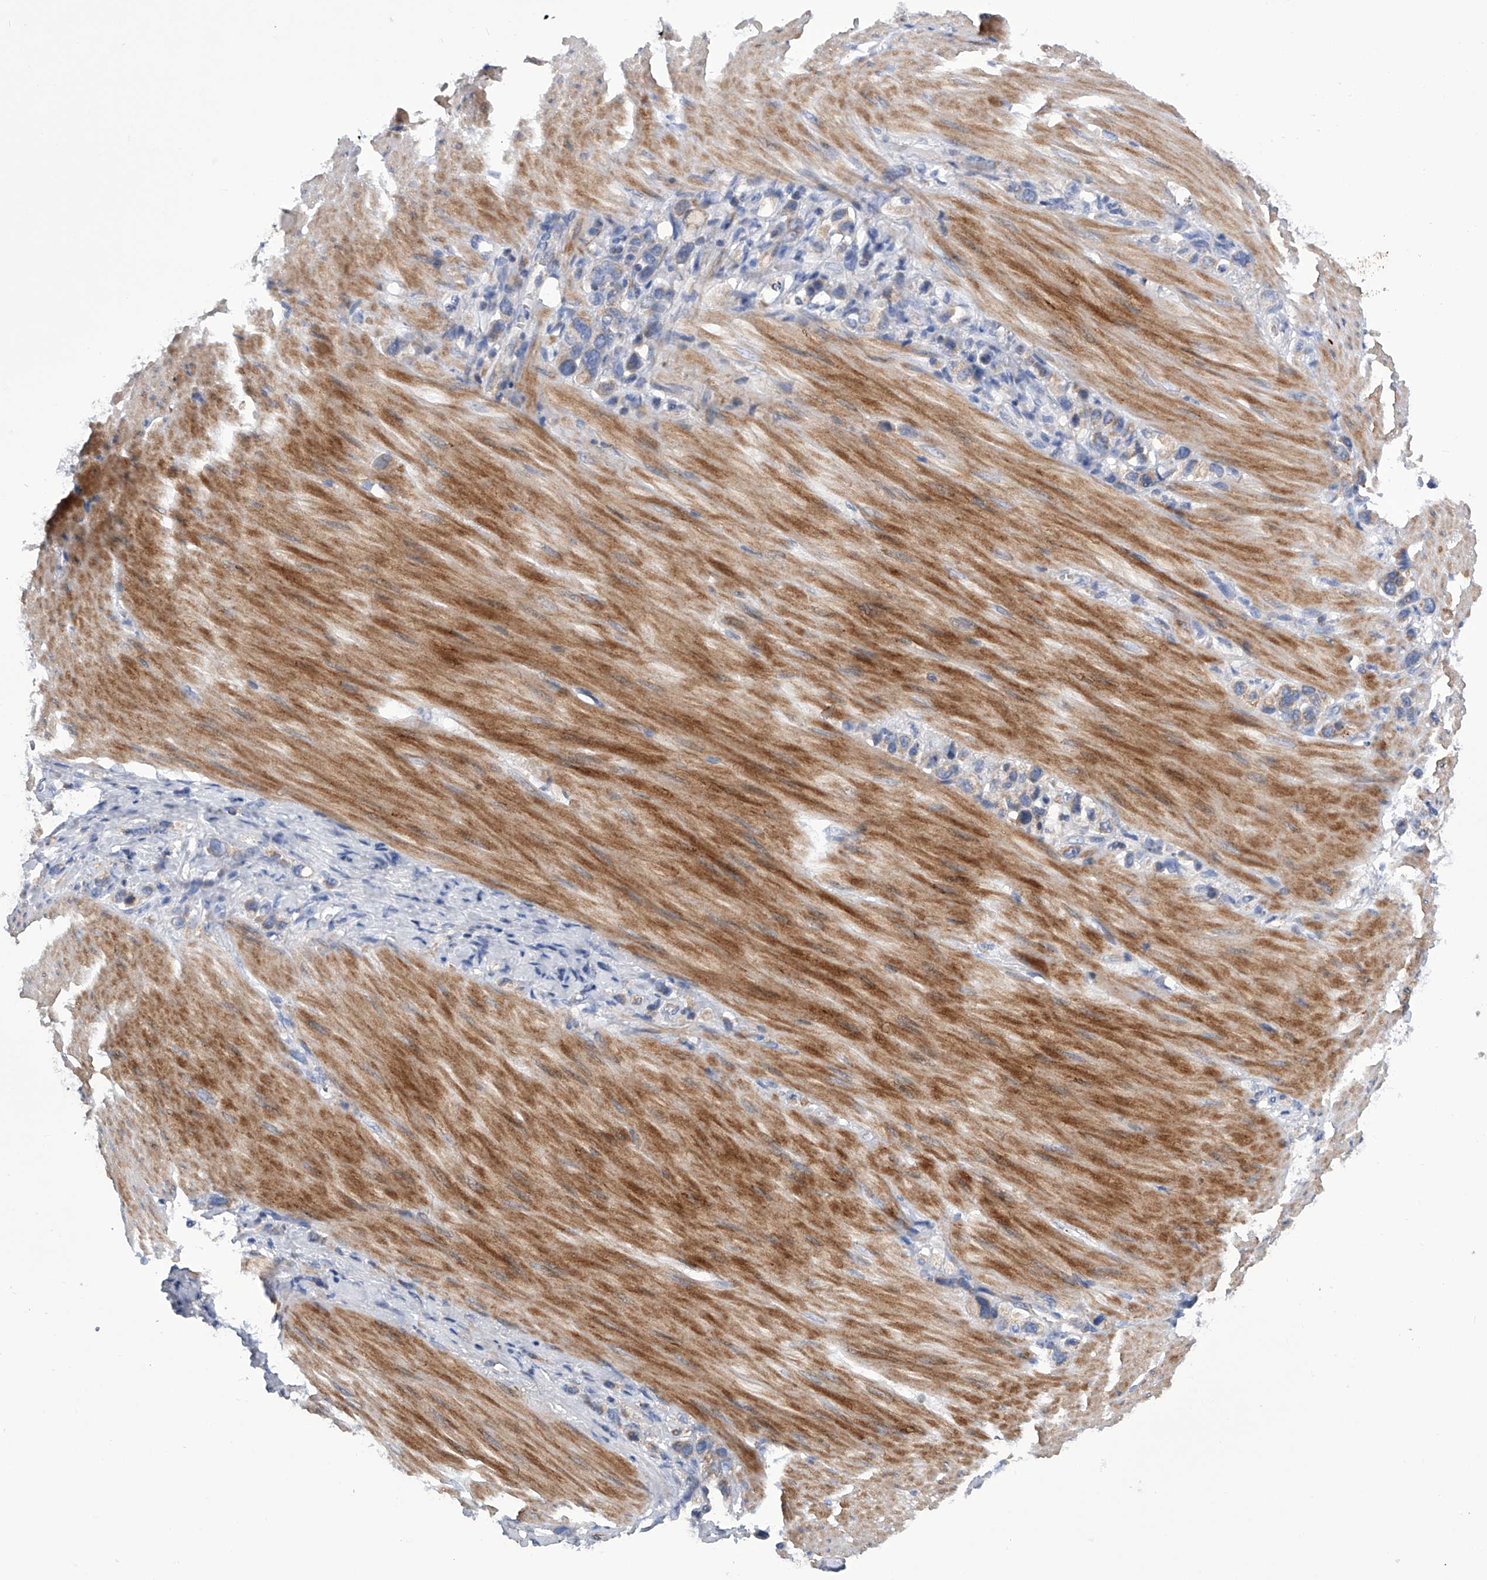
{"staining": {"intensity": "weak", "quantity": "<25%", "location": "cytoplasmic/membranous"}, "tissue": "stomach cancer", "cell_type": "Tumor cells", "image_type": "cancer", "snomed": [{"axis": "morphology", "description": "Adenocarcinoma, NOS"}, {"axis": "topography", "description": "Stomach"}], "caption": "The immunohistochemistry image has no significant expression in tumor cells of stomach adenocarcinoma tissue. (Brightfield microscopy of DAB (3,3'-diaminobenzidine) IHC at high magnification).", "gene": "MLYCD", "patient": {"sex": "female", "age": 65}}